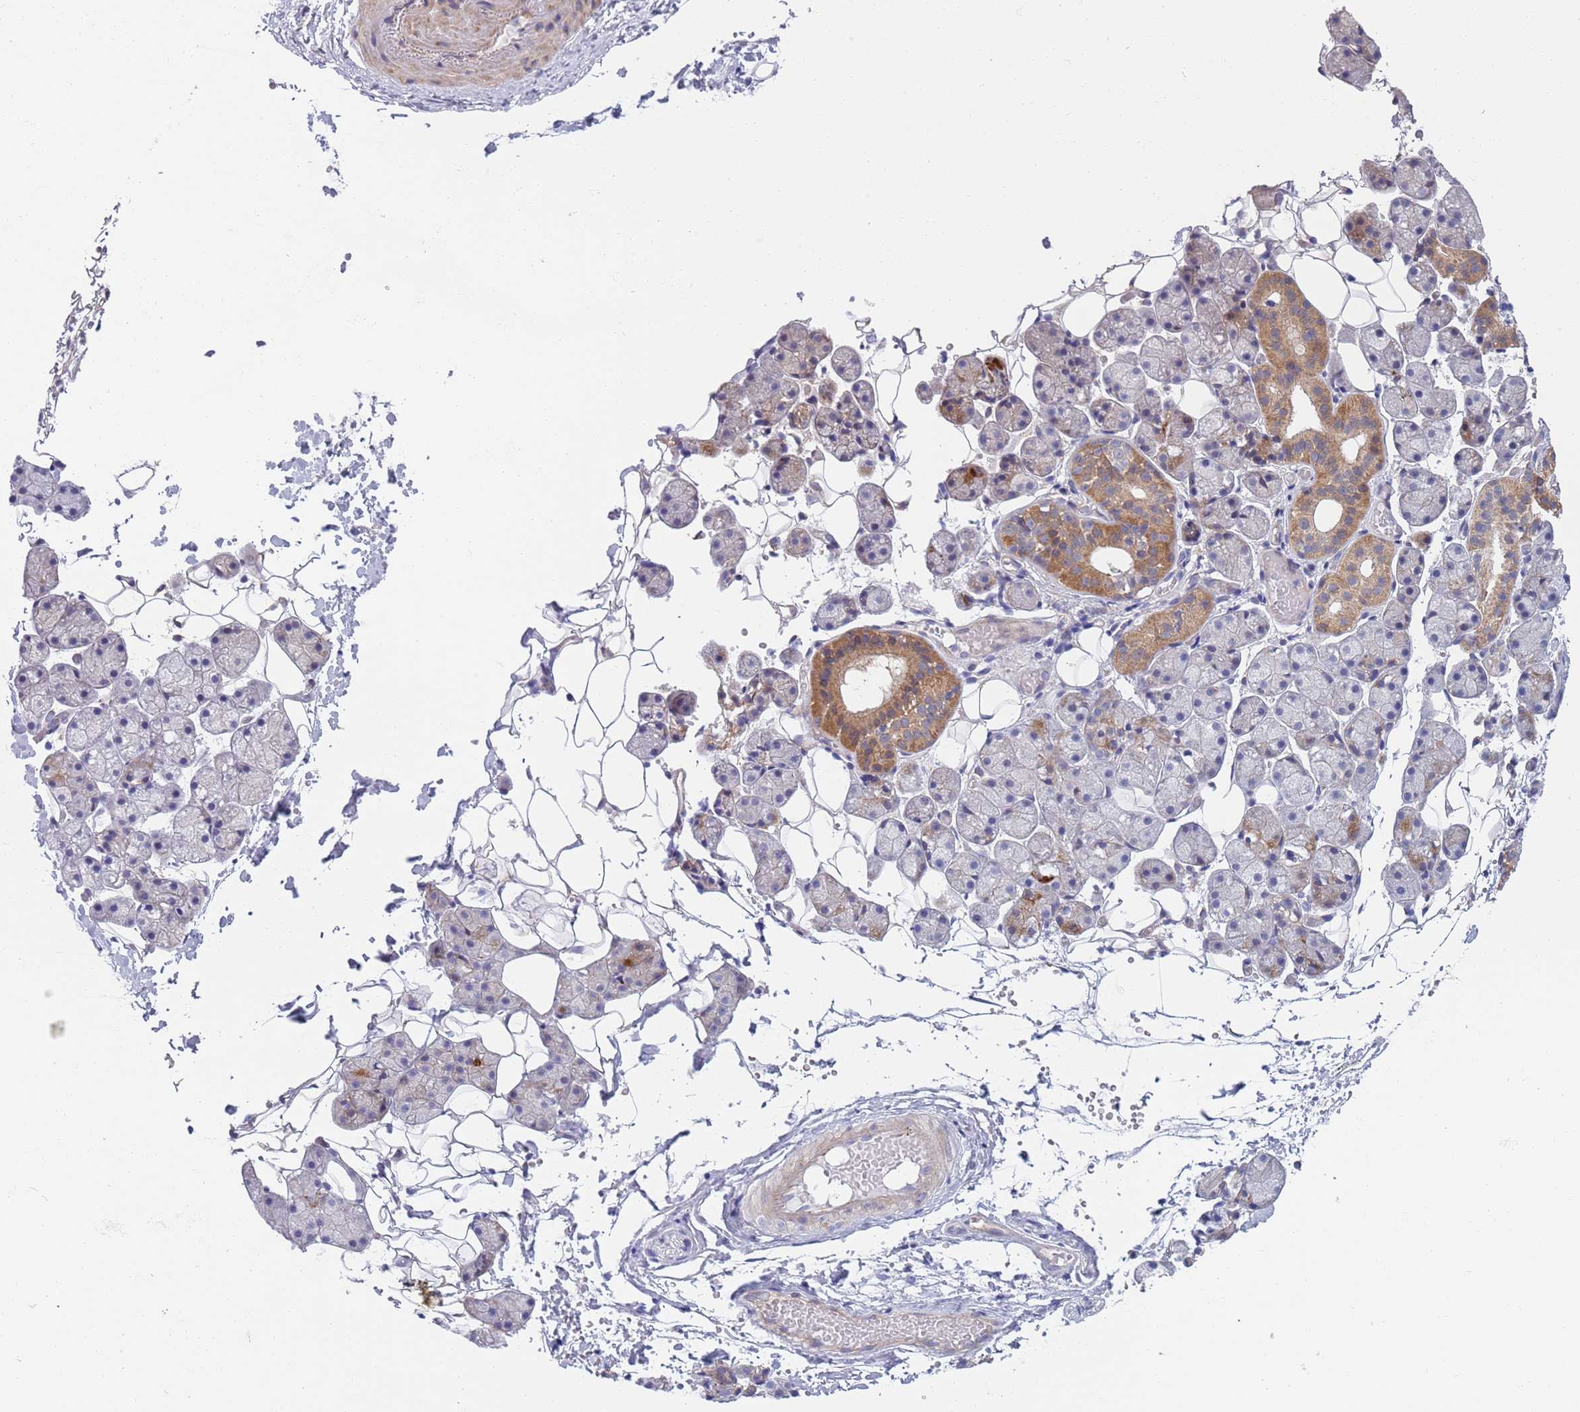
{"staining": {"intensity": "moderate", "quantity": "<25%", "location": "cytoplasmic/membranous"}, "tissue": "salivary gland", "cell_type": "Glandular cells", "image_type": "normal", "snomed": [{"axis": "morphology", "description": "Normal tissue, NOS"}, {"axis": "topography", "description": "Salivary gland"}], "caption": "Moderate cytoplasmic/membranous staining is present in approximately <25% of glandular cells in normal salivary gland.", "gene": "PWWP3A", "patient": {"sex": "female", "age": 33}}